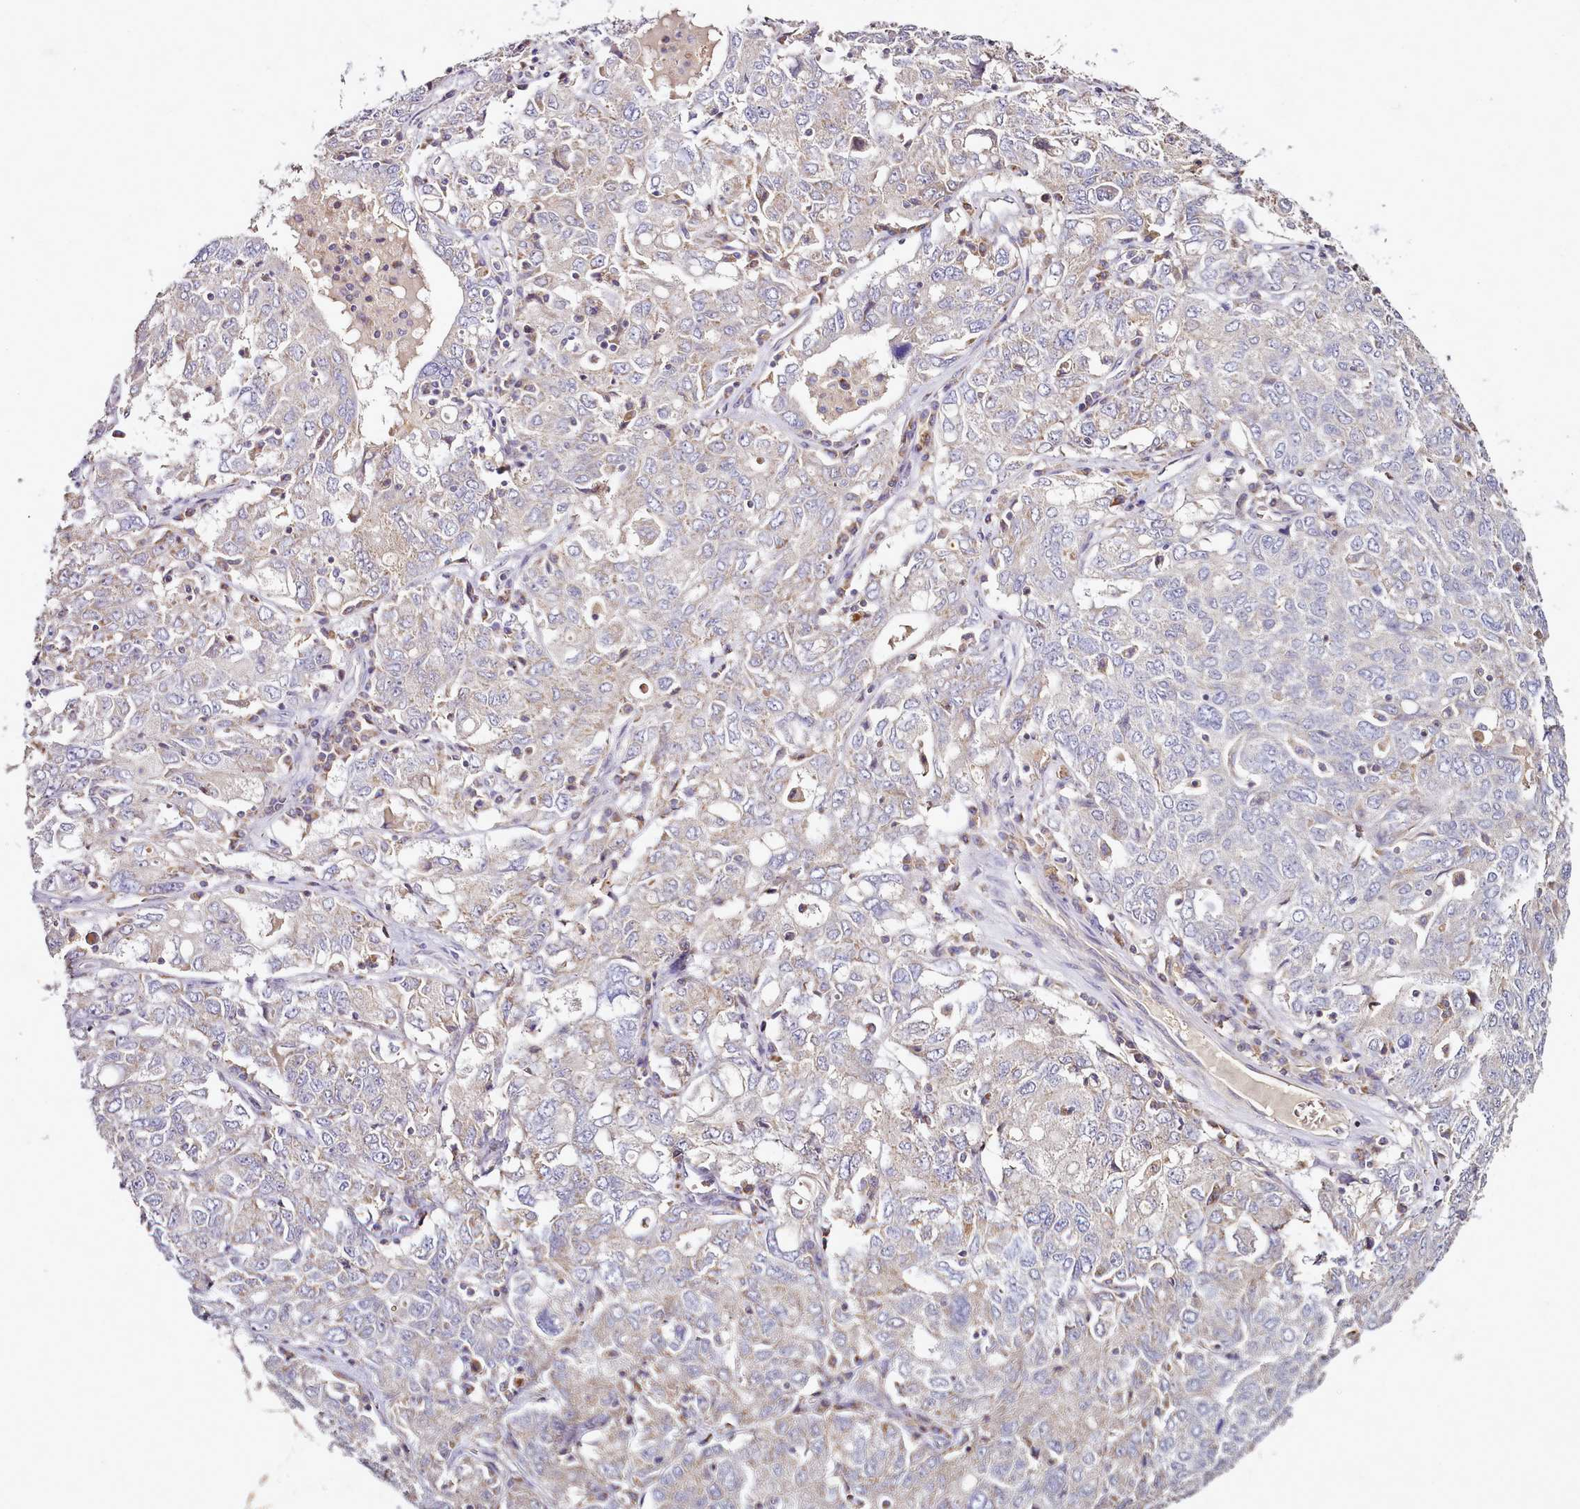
{"staining": {"intensity": "negative", "quantity": "none", "location": "none"}, "tissue": "ovarian cancer", "cell_type": "Tumor cells", "image_type": "cancer", "snomed": [{"axis": "morphology", "description": "Carcinoma, endometroid"}, {"axis": "topography", "description": "Ovary"}], "caption": "An image of endometroid carcinoma (ovarian) stained for a protein exhibits no brown staining in tumor cells. Brightfield microscopy of IHC stained with DAB (brown) and hematoxylin (blue), captured at high magnification.", "gene": "ACSS1", "patient": {"sex": "female", "age": 62}}